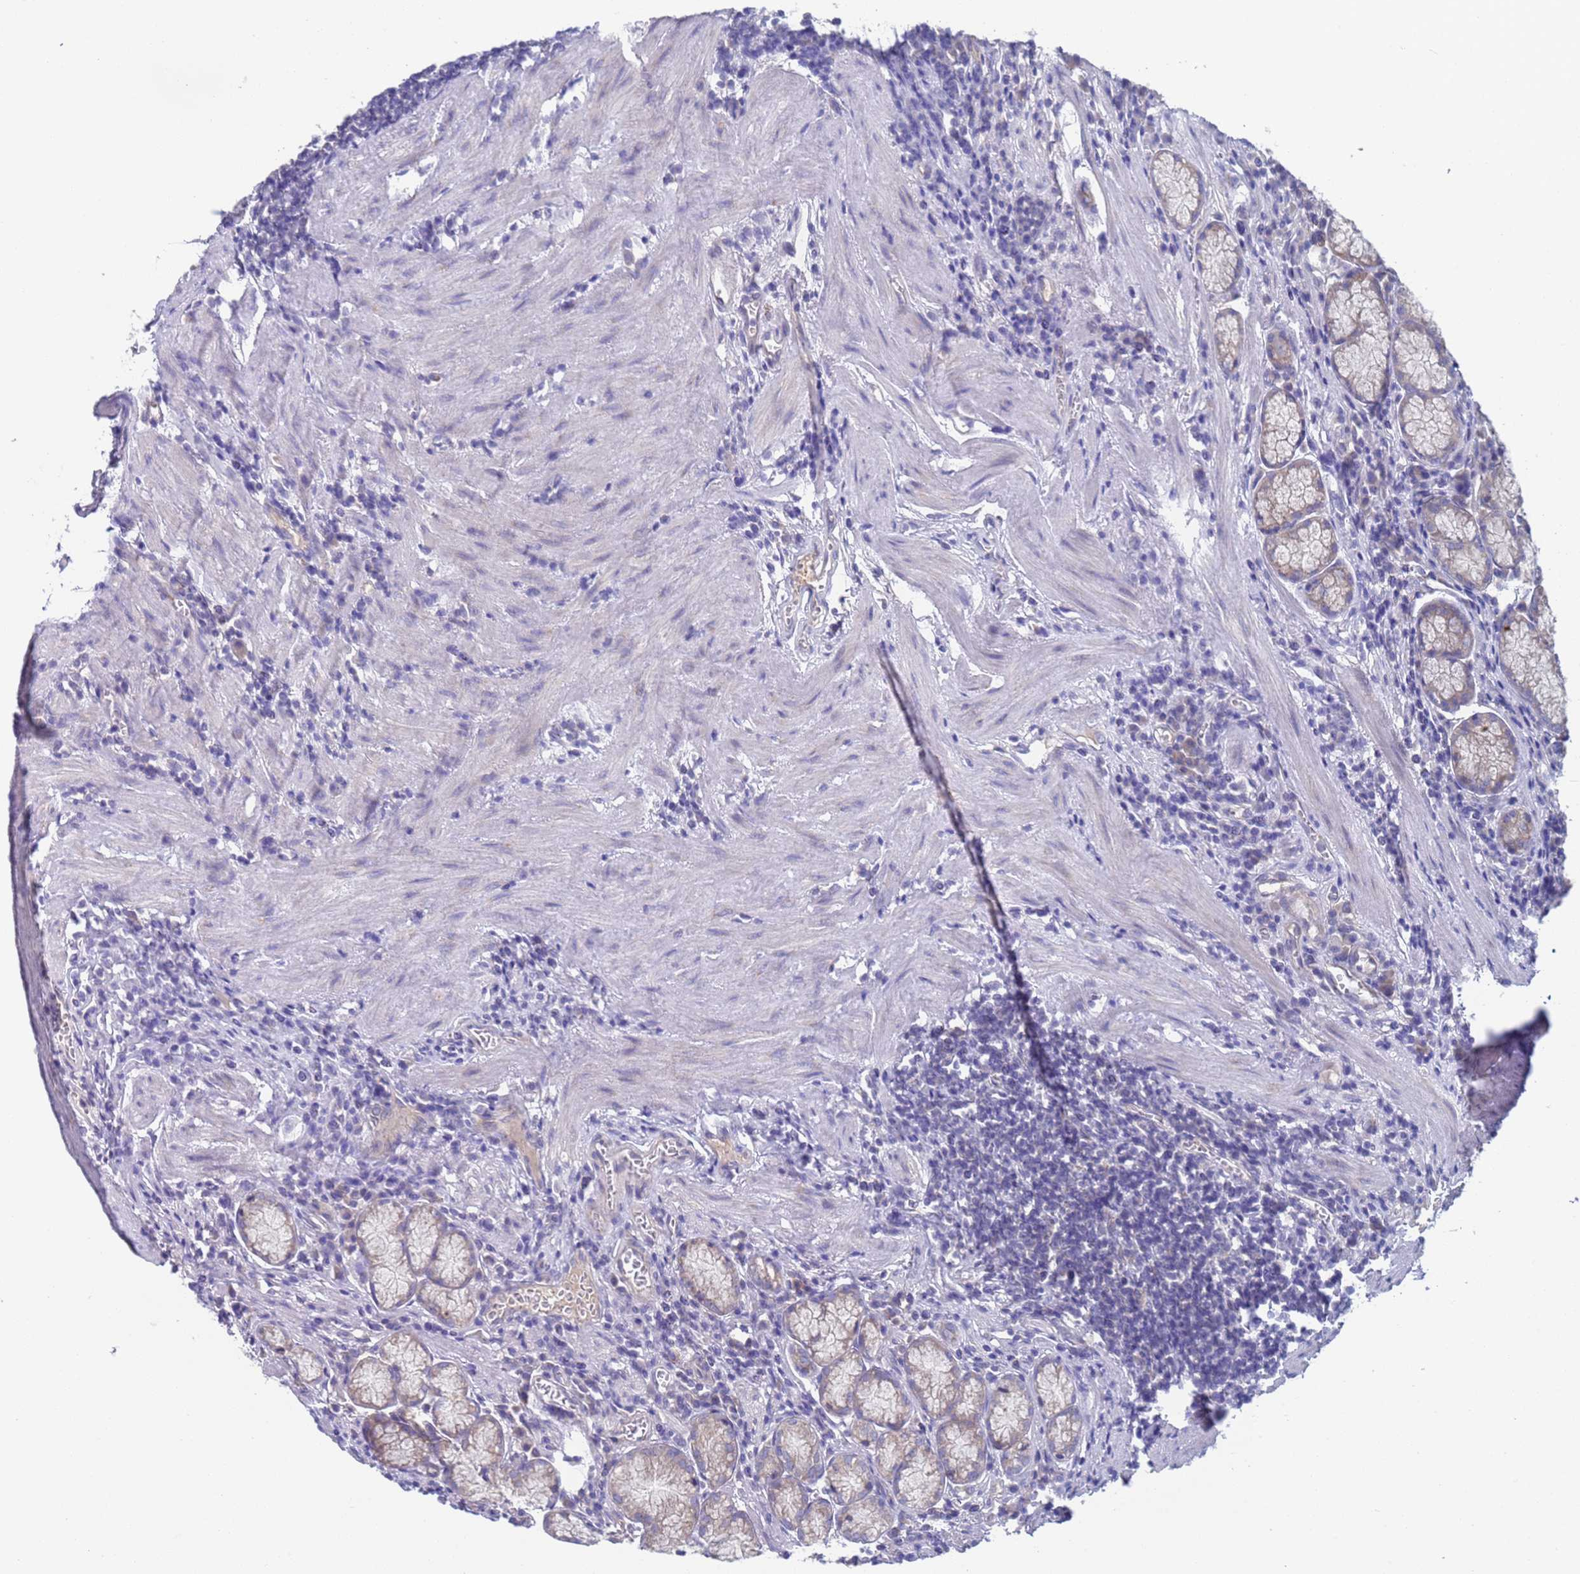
{"staining": {"intensity": "moderate", "quantity": "<25%", "location": "cytoplasmic/membranous"}, "tissue": "stomach", "cell_type": "Glandular cells", "image_type": "normal", "snomed": [{"axis": "morphology", "description": "Normal tissue, NOS"}, {"axis": "topography", "description": "Stomach"}], "caption": "Stomach stained with DAB (3,3'-diaminobenzidine) immunohistochemistry (IHC) exhibits low levels of moderate cytoplasmic/membranous positivity in about <25% of glandular cells.", "gene": "PET117", "patient": {"sex": "male", "age": 55}}